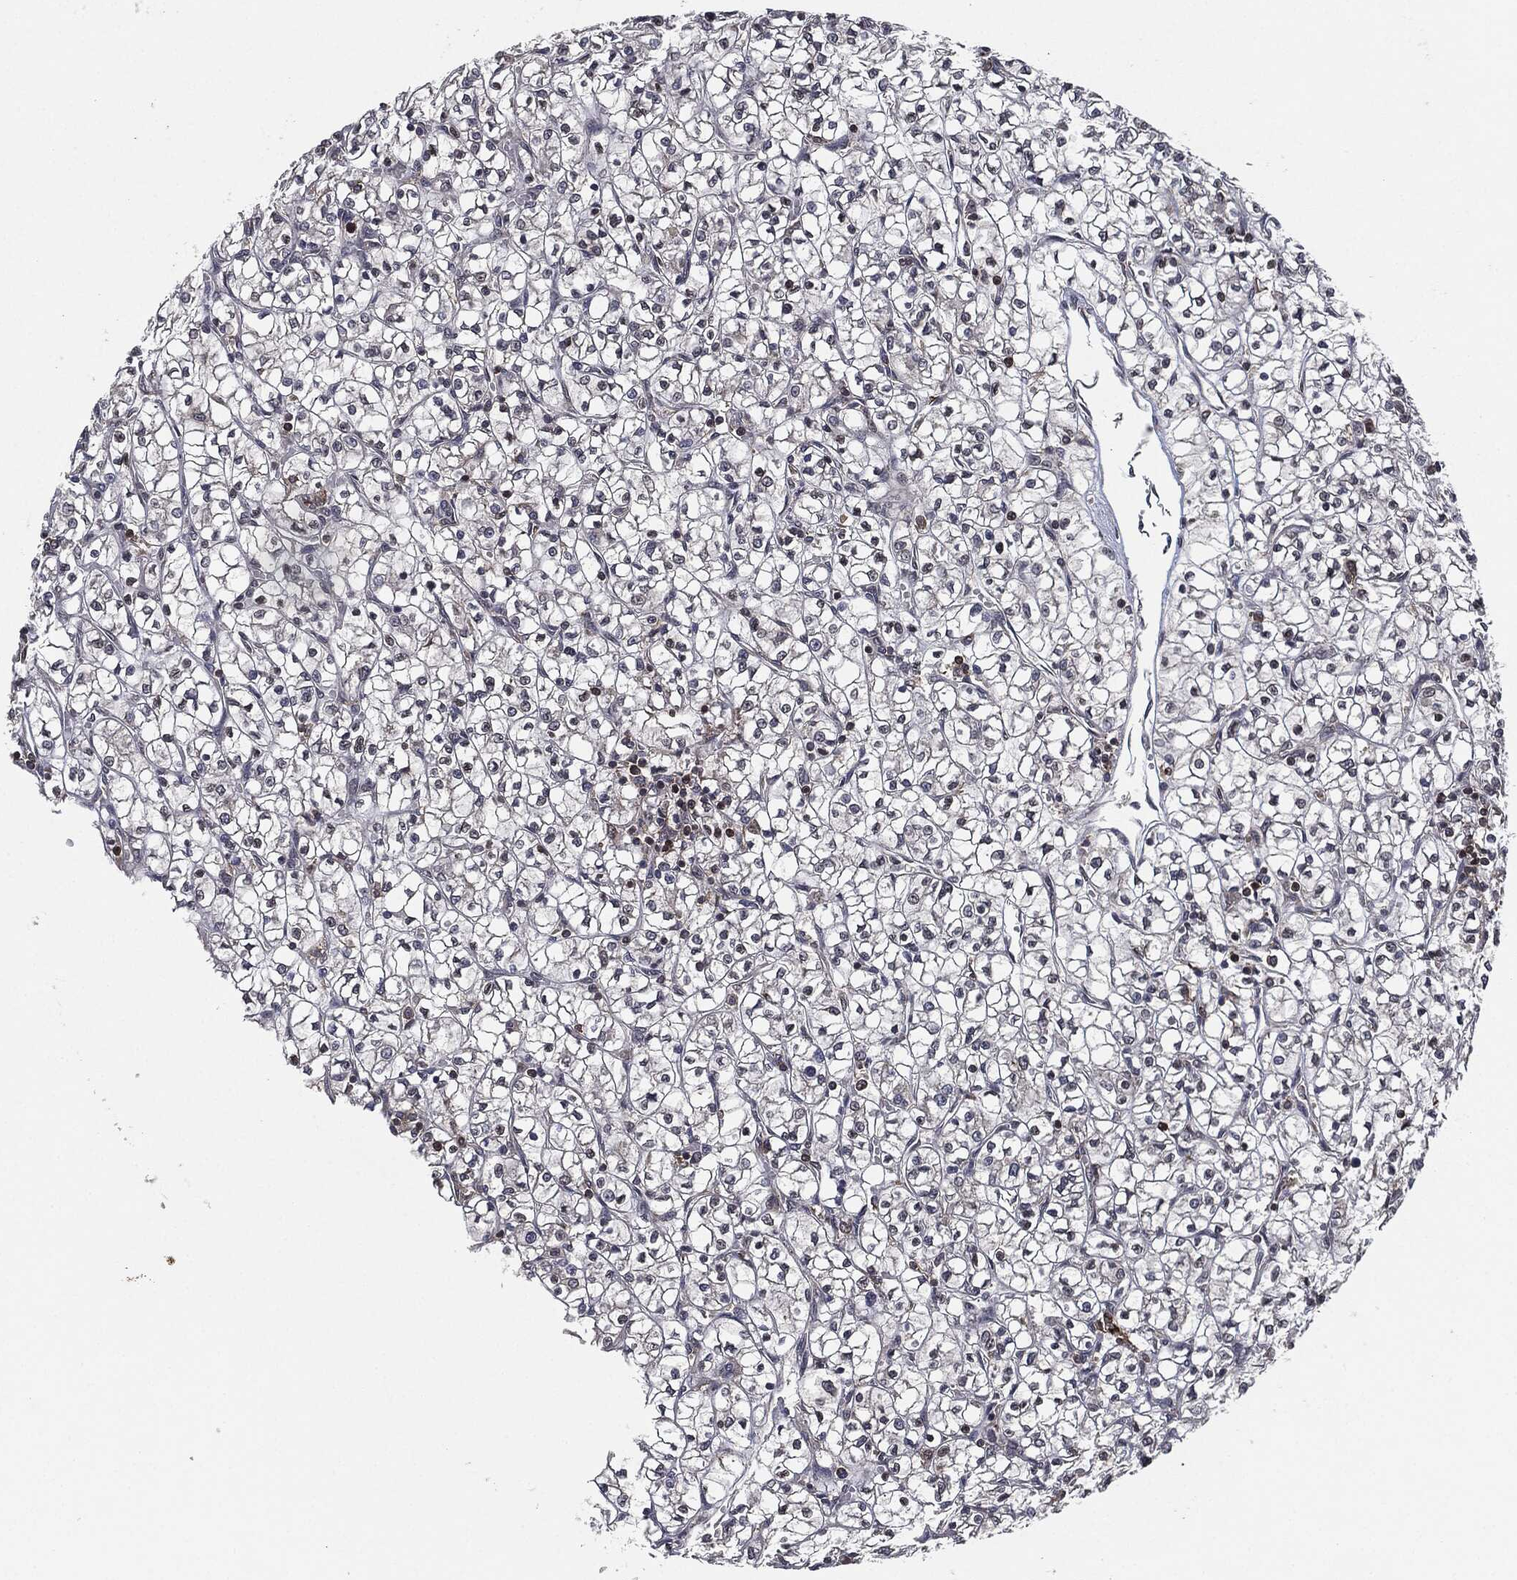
{"staining": {"intensity": "negative", "quantity": "none", "location": "none"}, "tissue": "renal cancer", "cell_type": "Tumor cells", "image_type": "cancer", "snomed": [{"axis": "morphology", "description": "Adenocarcinoma, NOS"}, {"axis": "topography", "description": "Kidney"}], "caption": "IHC of renal adenocarcinoma demonstrates no expression in tumor cells.", "gene": "UBR1", "patient": {"sex": "female", "age": 64}}